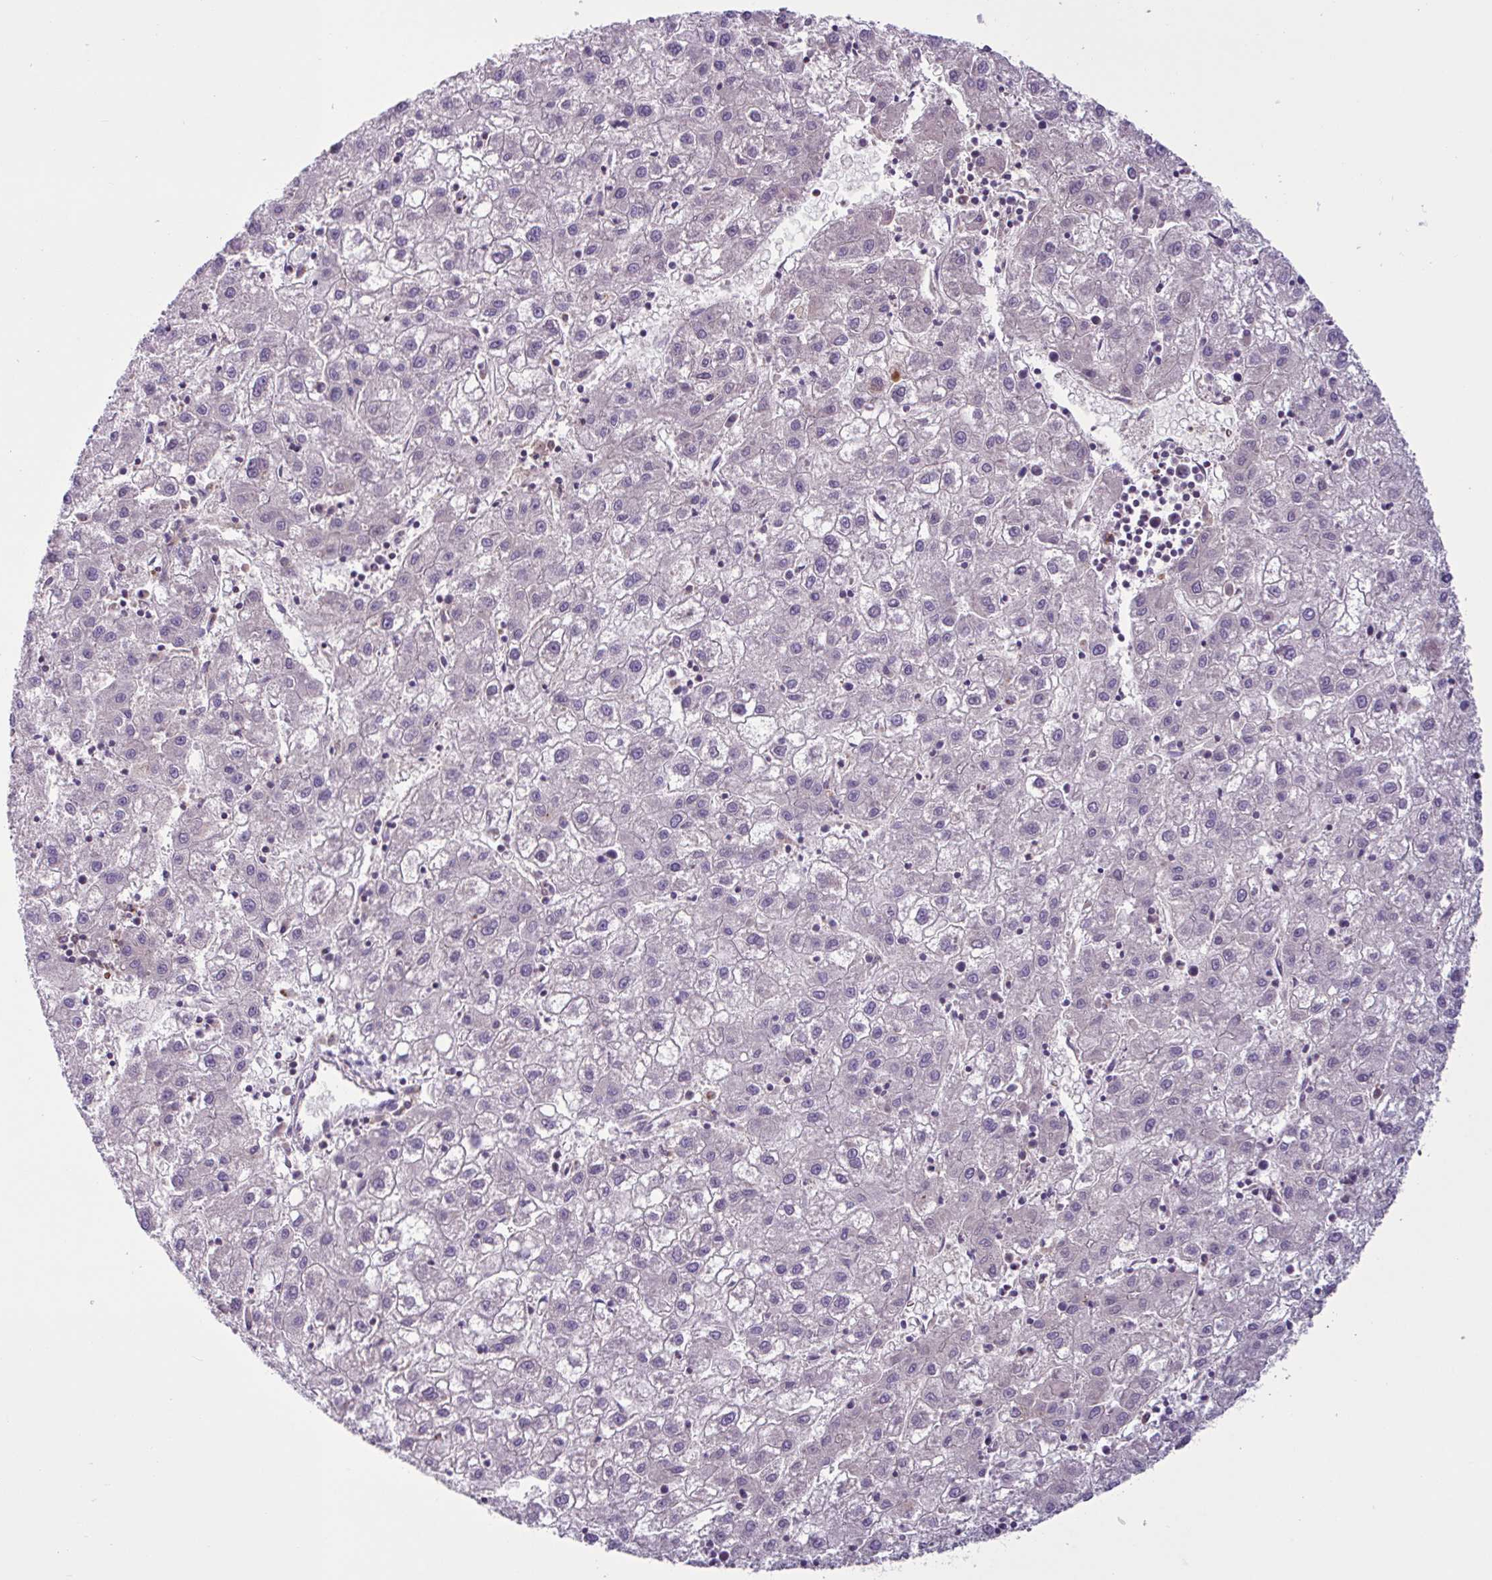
{"staining": {"intensity": "negative", "quantity": "none", "location": "none"}, "tissue": "liver cancer", "cell_type": "Tumor cells", "image_type": "cancer", "snomed": [{"axis": "morphology", "description": "Carcinoma, Hepatocellular, NOS"}, {"axis": "topography", "description": "Liver"}], "caption": "DAB (3,3'-diaminobenzidine) immunohistochemical staining of liver hepatocellular carcinoma displays no significant positivity in tumor cells. (DAB (3,3'-diaminobenzidine) immunohistochemistry (IHC), high magnification).", "gene": "GLTP", "patient": {"sex": "male", "age": 72}}